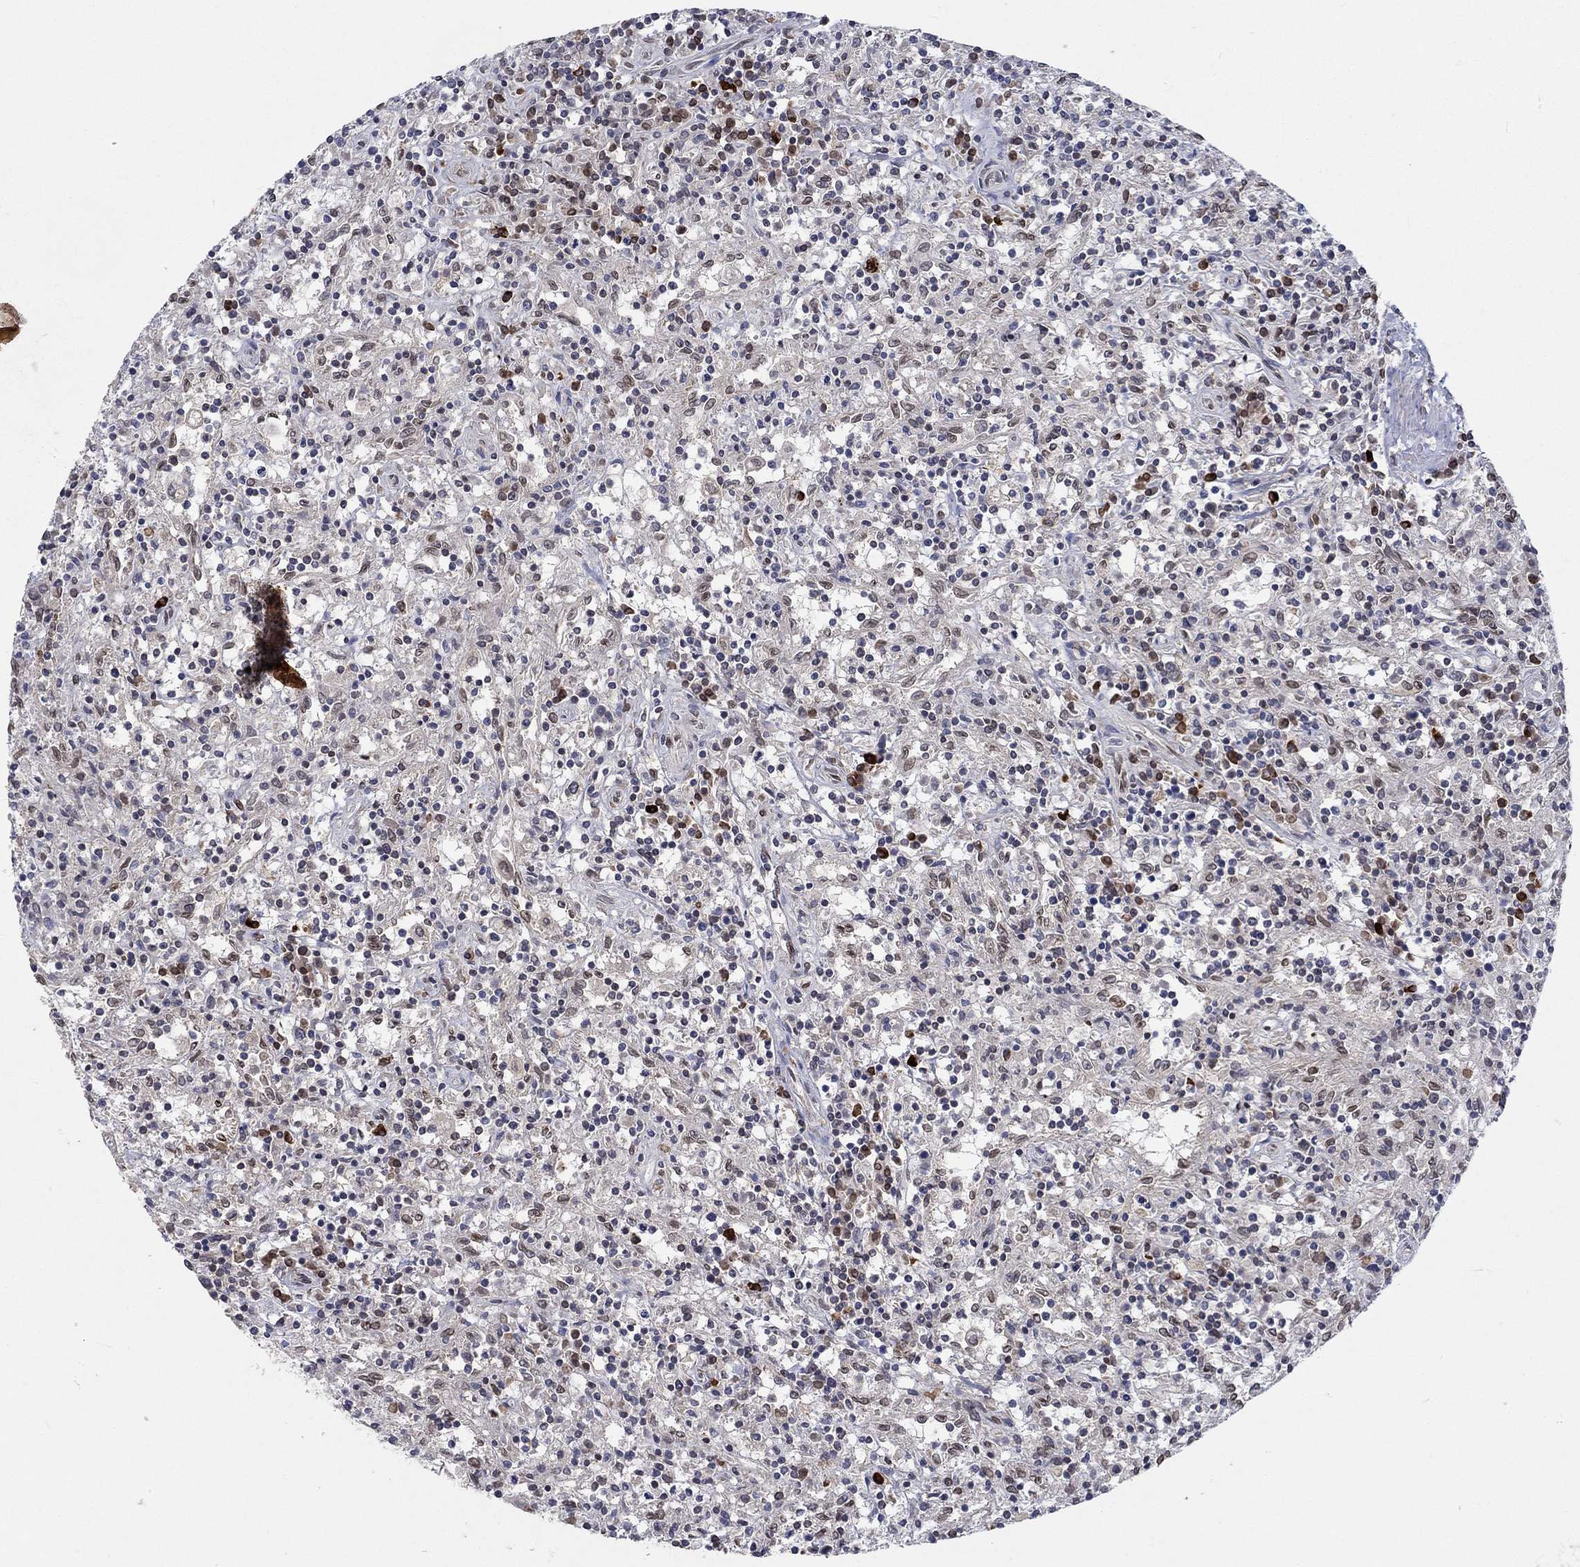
{"staining": {"intensity": "negative", "quantity": "none", "location": "none"}, "tissue": "lymphoma", "cell_type": "Tumor cells", "image_type": "cancer", "snomed": [{"axis": "morphology", "description": "Malignant lymphoma, non-Hodgkin's type, Low grade"}, {"axis": "topography", "description": "Spleen"}], "caption": "IHC micrograph of human lymphoma stained for a protein (brown), which displays no positivity in tumor cells.", "gene": "CETN3", "patient": {"sex": "male", "age": 62}}